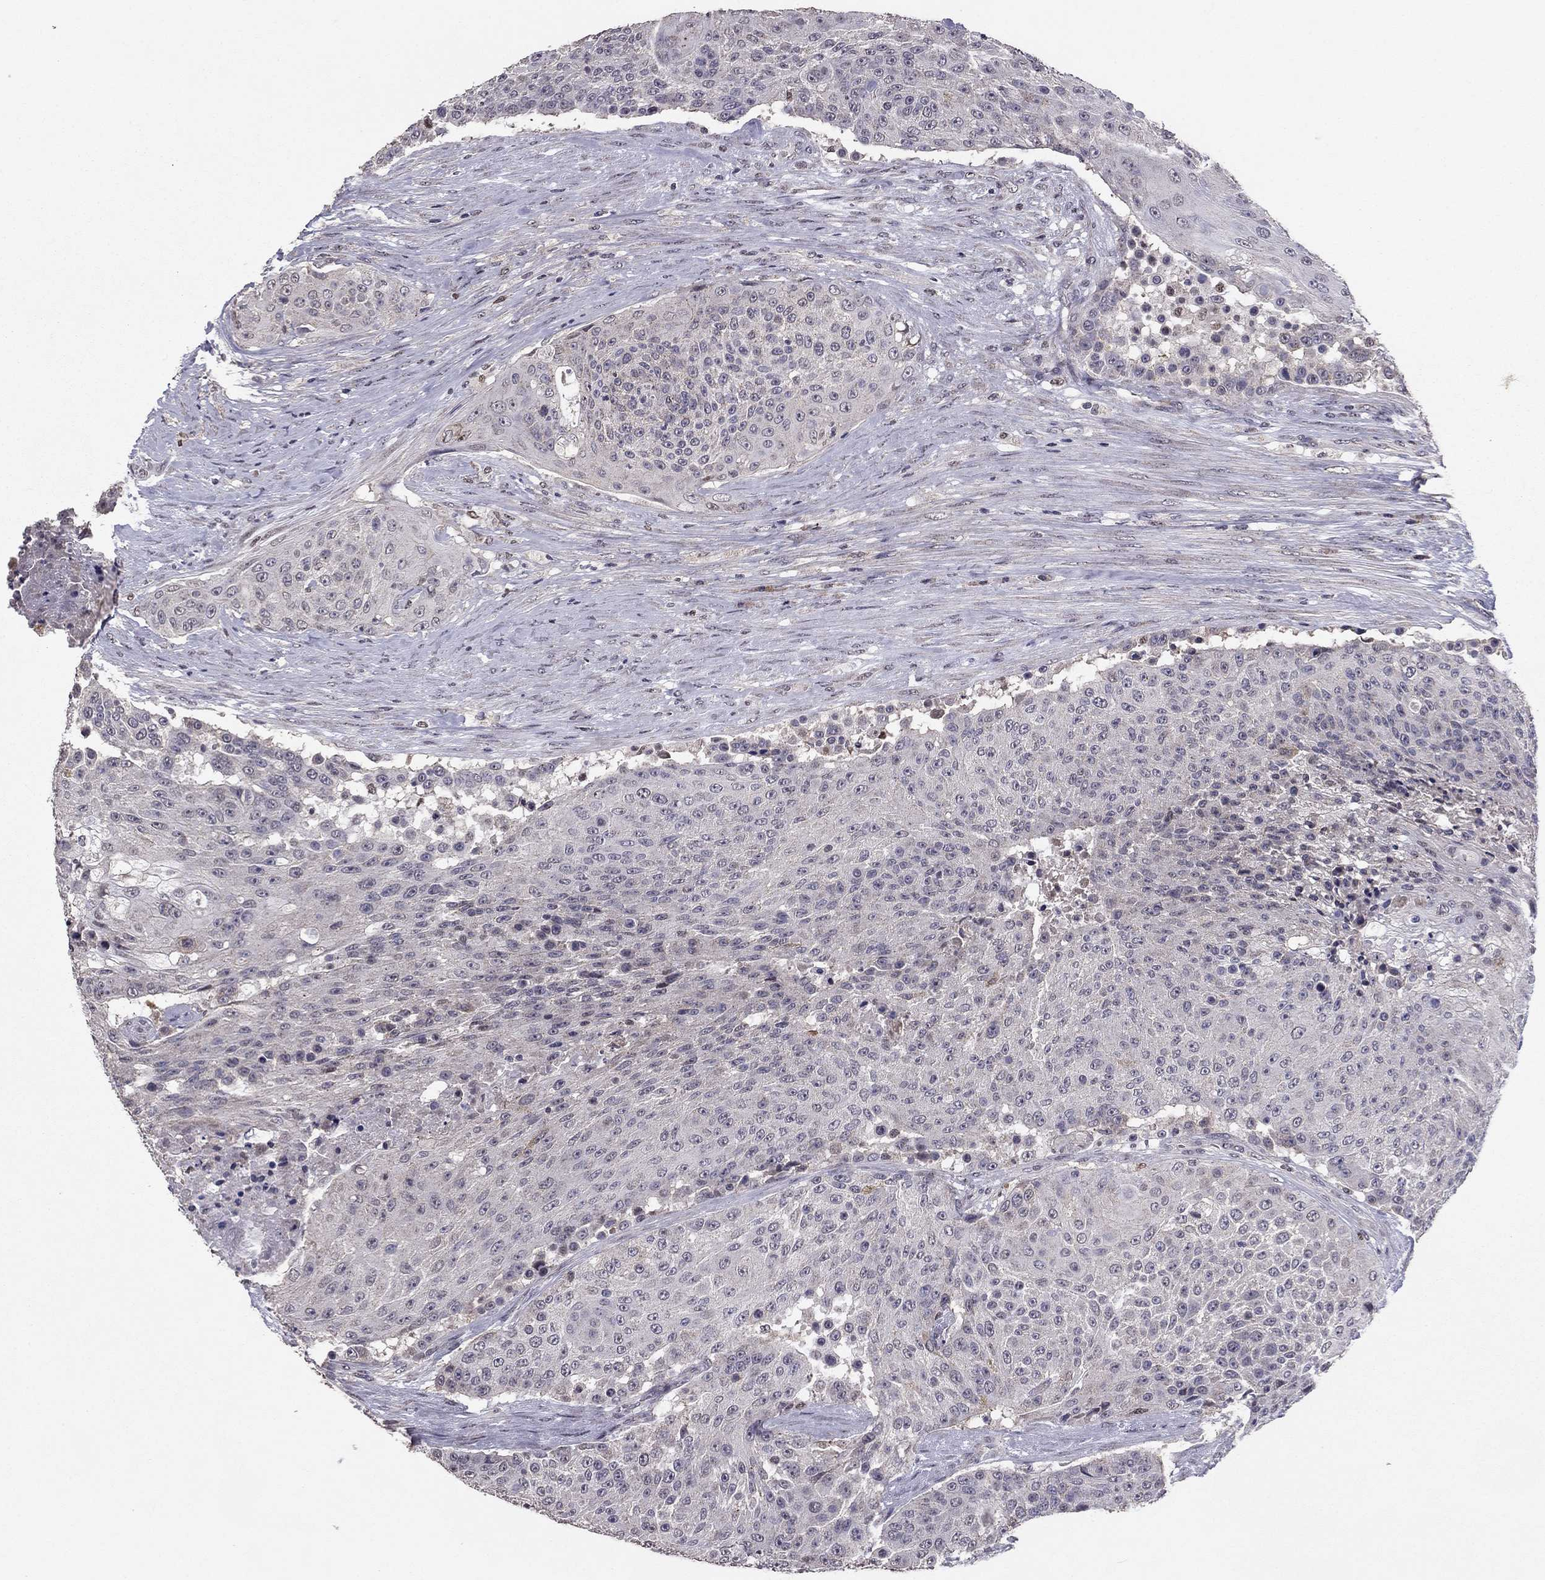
{"staining": {"intensity": "negative", "quantity": "none", "location": "none"}, "tissue": "urothelial cancer", "cell_type": "Tumor cells", "image_type": "cancer", "snomed": [{"axis": "morphology", "description": "Urothelial carcinoma, High grade"}, {"axis": "topography", "description": "Urinary bladder"}], "caption": "Urothelial carcinoma (high-grade) was stained to show a protein in brown. There is no significant positivity in tumor cells. (DAB immunohistochemistry (IHC) visualized using brightfield microscopy, high magnification).", "gene": "HCN1", "patient": {"sex": "female", "age": 63}}